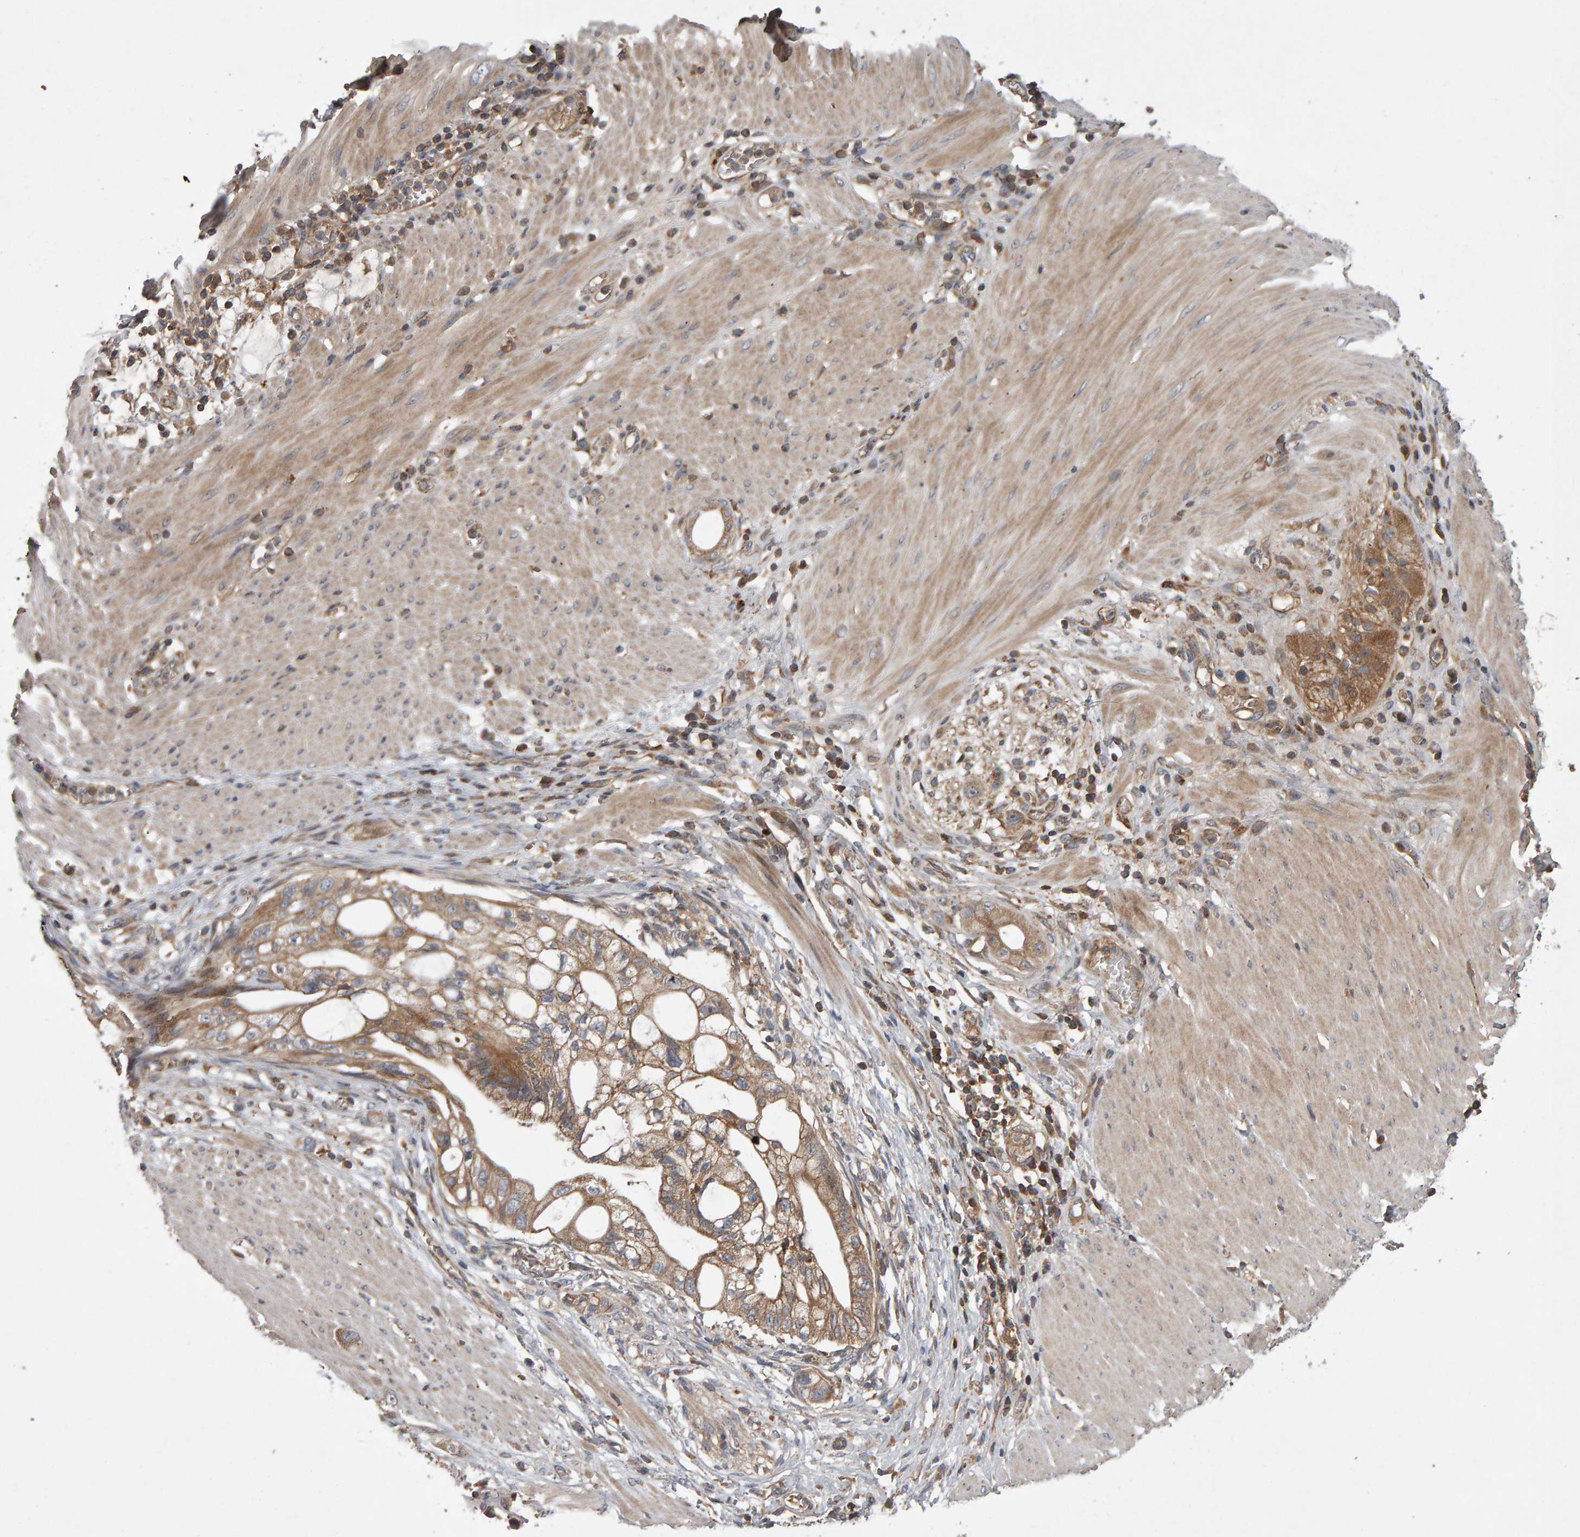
{"staining": {"intensity": "moderate", "quantity": ">75%", "location": "cytoplasmic/membranous"}, "tissue": "stomach cancer", "cell_type": "Tumor cells", "image_type": "cancer", "snomed": [{"axis": "morphology", "description": "Adenocarcinoma, NOS"}, {"axis": "topography", "description": "Stomach"}, {"axis": "topography", "description": "Stomach, lower"}], "caption": "Stomach adenocarcinoma was stained to show a protein in brown. There is medium levels of moderate cytoplasmic/membranous staining in about >75% of tumor cells.", "gene": "PGS1", "patient": {"sex": "female", "age": 48}}